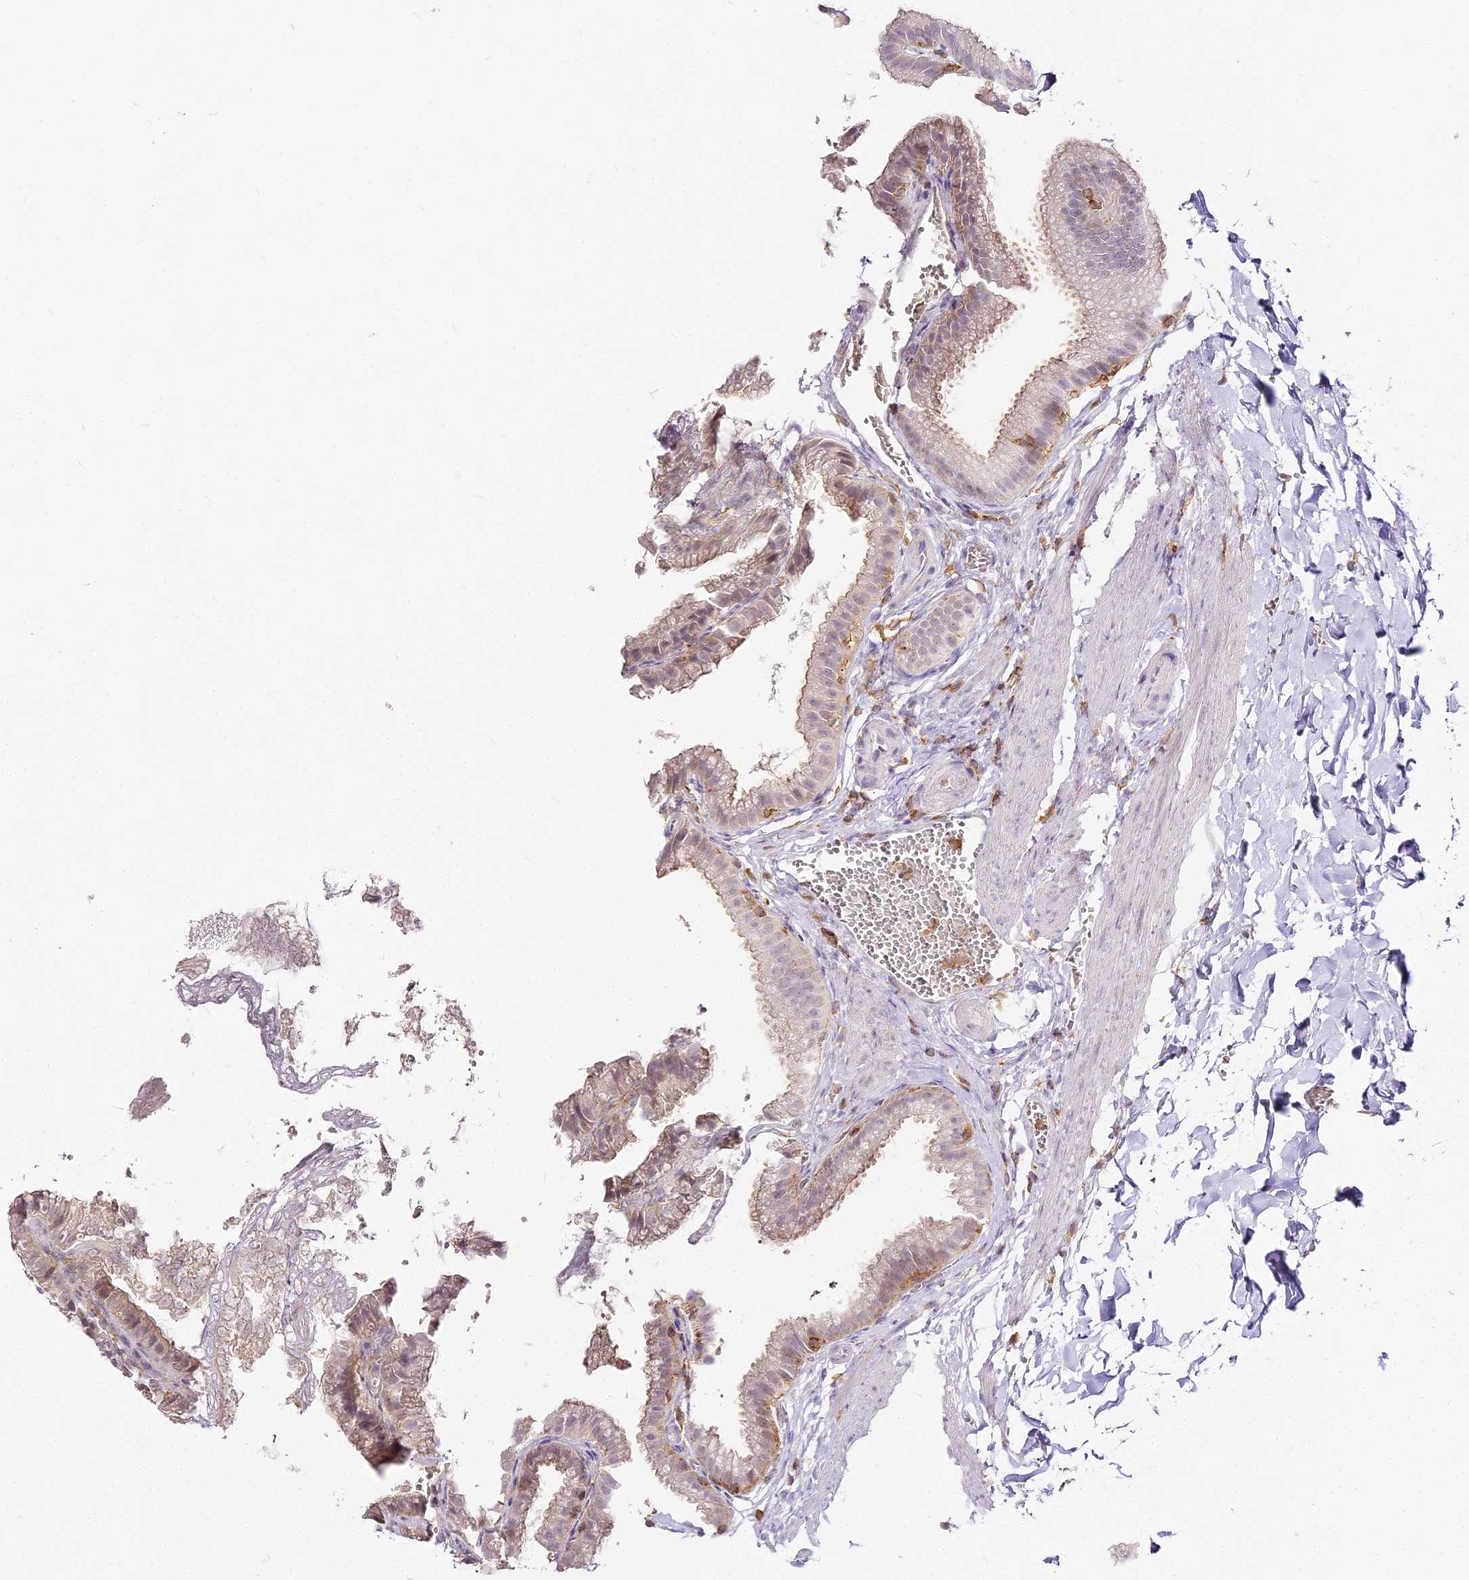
{"staining": {"intensity": "moderate", "quantity": "<25%", "location": "cytoplasmic/membranous"}, "tissue": "gallbladder", "cell_type": "Glandular cells", "image_type": "normal", "snomed": [{"axis": "morphology", "description": "Normal tissue, NOS"}, {"axis": "topography", "description": "Gallbladder"}], "caption": "Human gallbladder stained with a brown dye exhibits moderate cytoplasmic/membranous positive positivity in approximately <25% of glandular cells.", "gene": "DOCK2", "patient": {"sex": "male", "age": 38}}